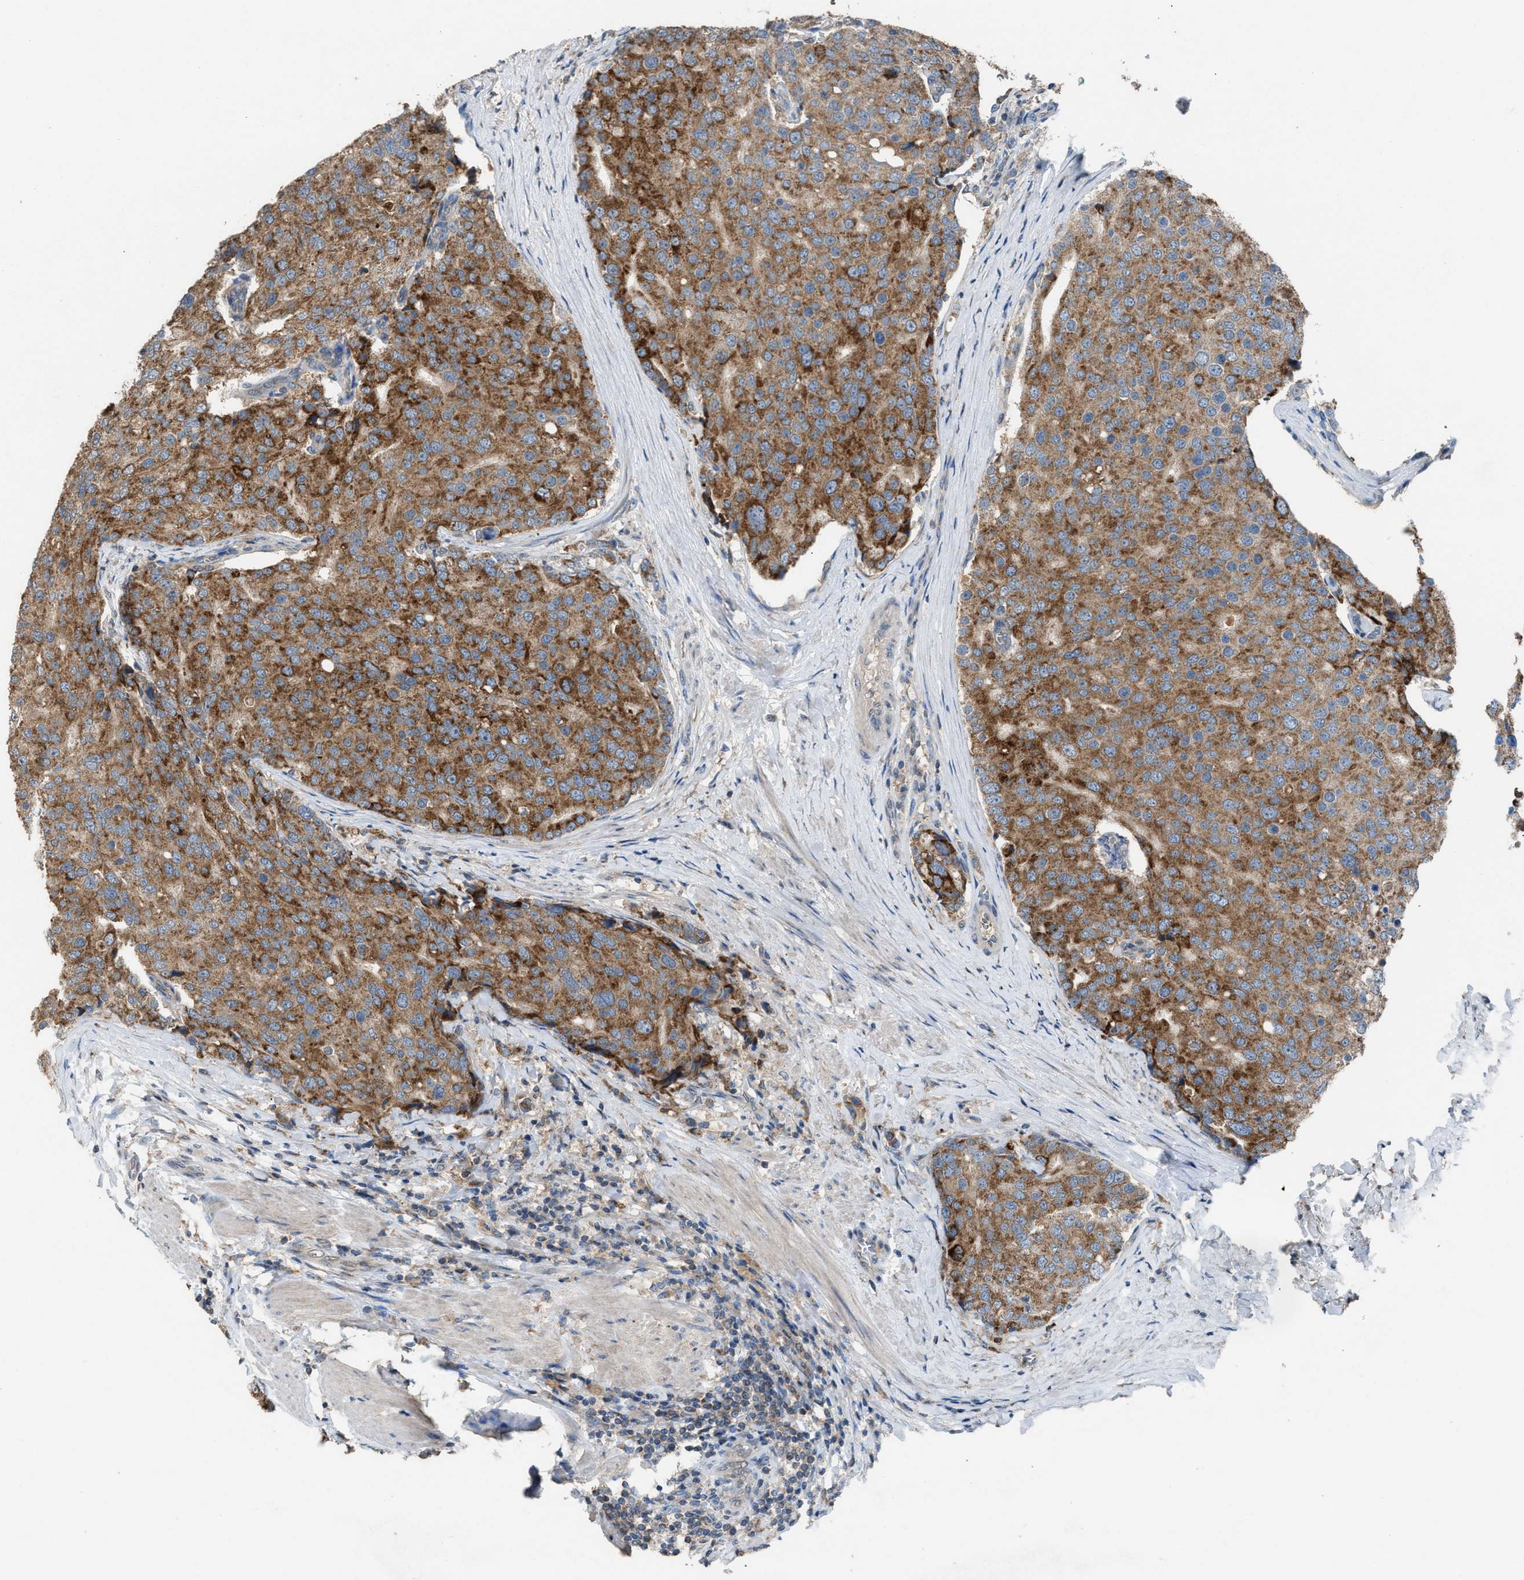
{"staining": {"intensity": "moderate", "quantity": ">75%", "location": "cytoplasmic/membranous"}, "tissue": "prostate cancer", "cell_type": "Tumor cells", "image_type": "cancer", "snomed": [{"axis": "morphology", "description": "Adenocarcinoma, High grade"}, {"axis": "topography", "description": "Prostate"}], "caption": "About >75% of tumor cells in human high-grade adenocarcinoma (prostate) display moderate cytoplasmic/membranous protein positivity as visualized by brown immunohistochemical staining.", "gene": "TPK1", "patient": {"sex": "male", "age": 50}}